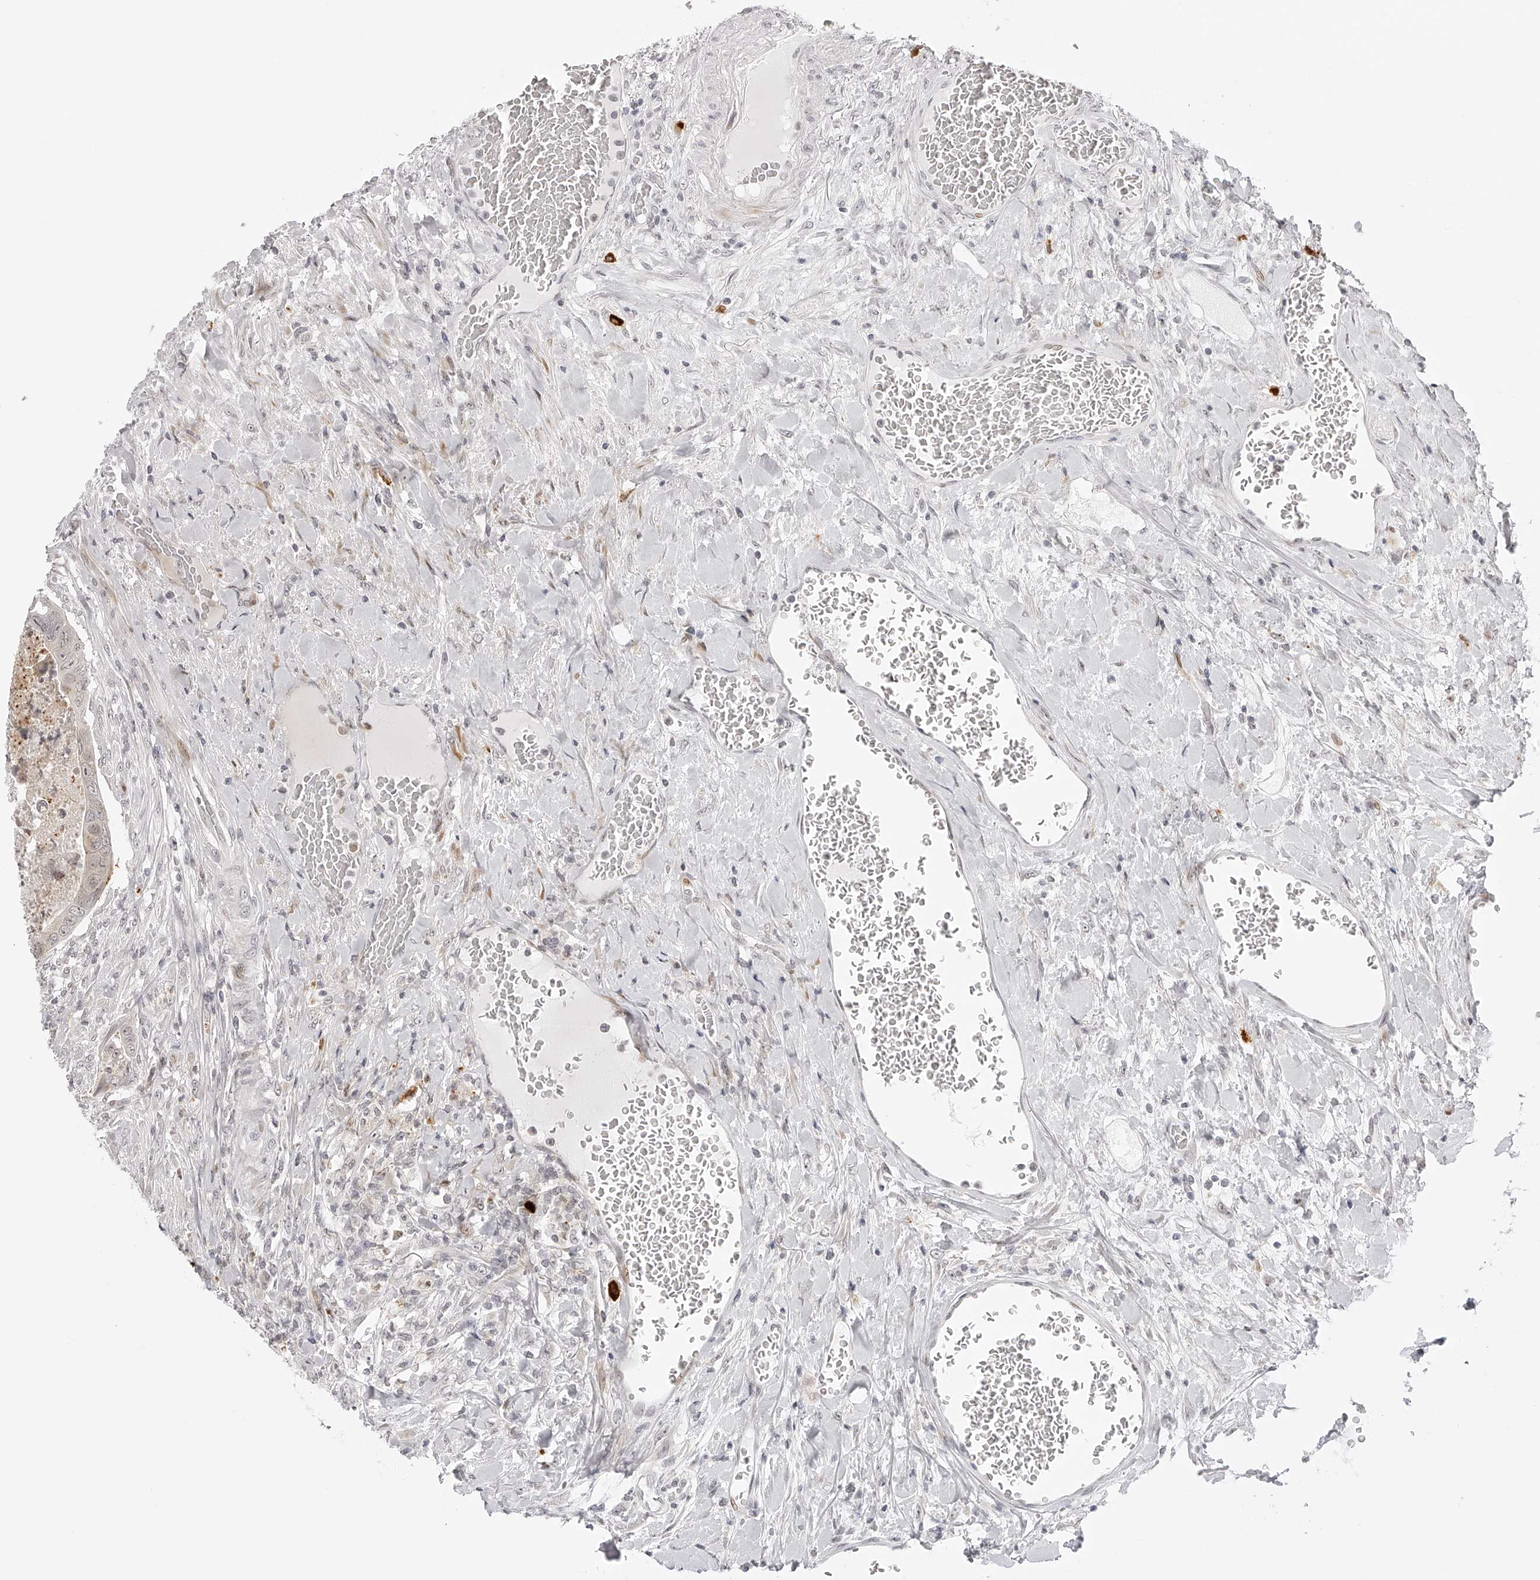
{"staining": {"intensity": "weak", "quantity": ">75%", "location": "nuclear"}, "tissue": "colorectal cancer", "cell_type": "Tumor cells", "image_type": "cancer", "snomed": [{"axis": "morphology", "description": "Adenocarcinoma, NOS"}, {"axis": "topography", "description": "Rectum"}], "caption": "A brown stain labels weak nuclear staining of a protein in colorectal cancer tumor cells. (brown staining indicates protein expression, while blue staining denotes nuclei).", "gene": "PLEKHG1", "patient": {"sex": "male", "age": 63}}